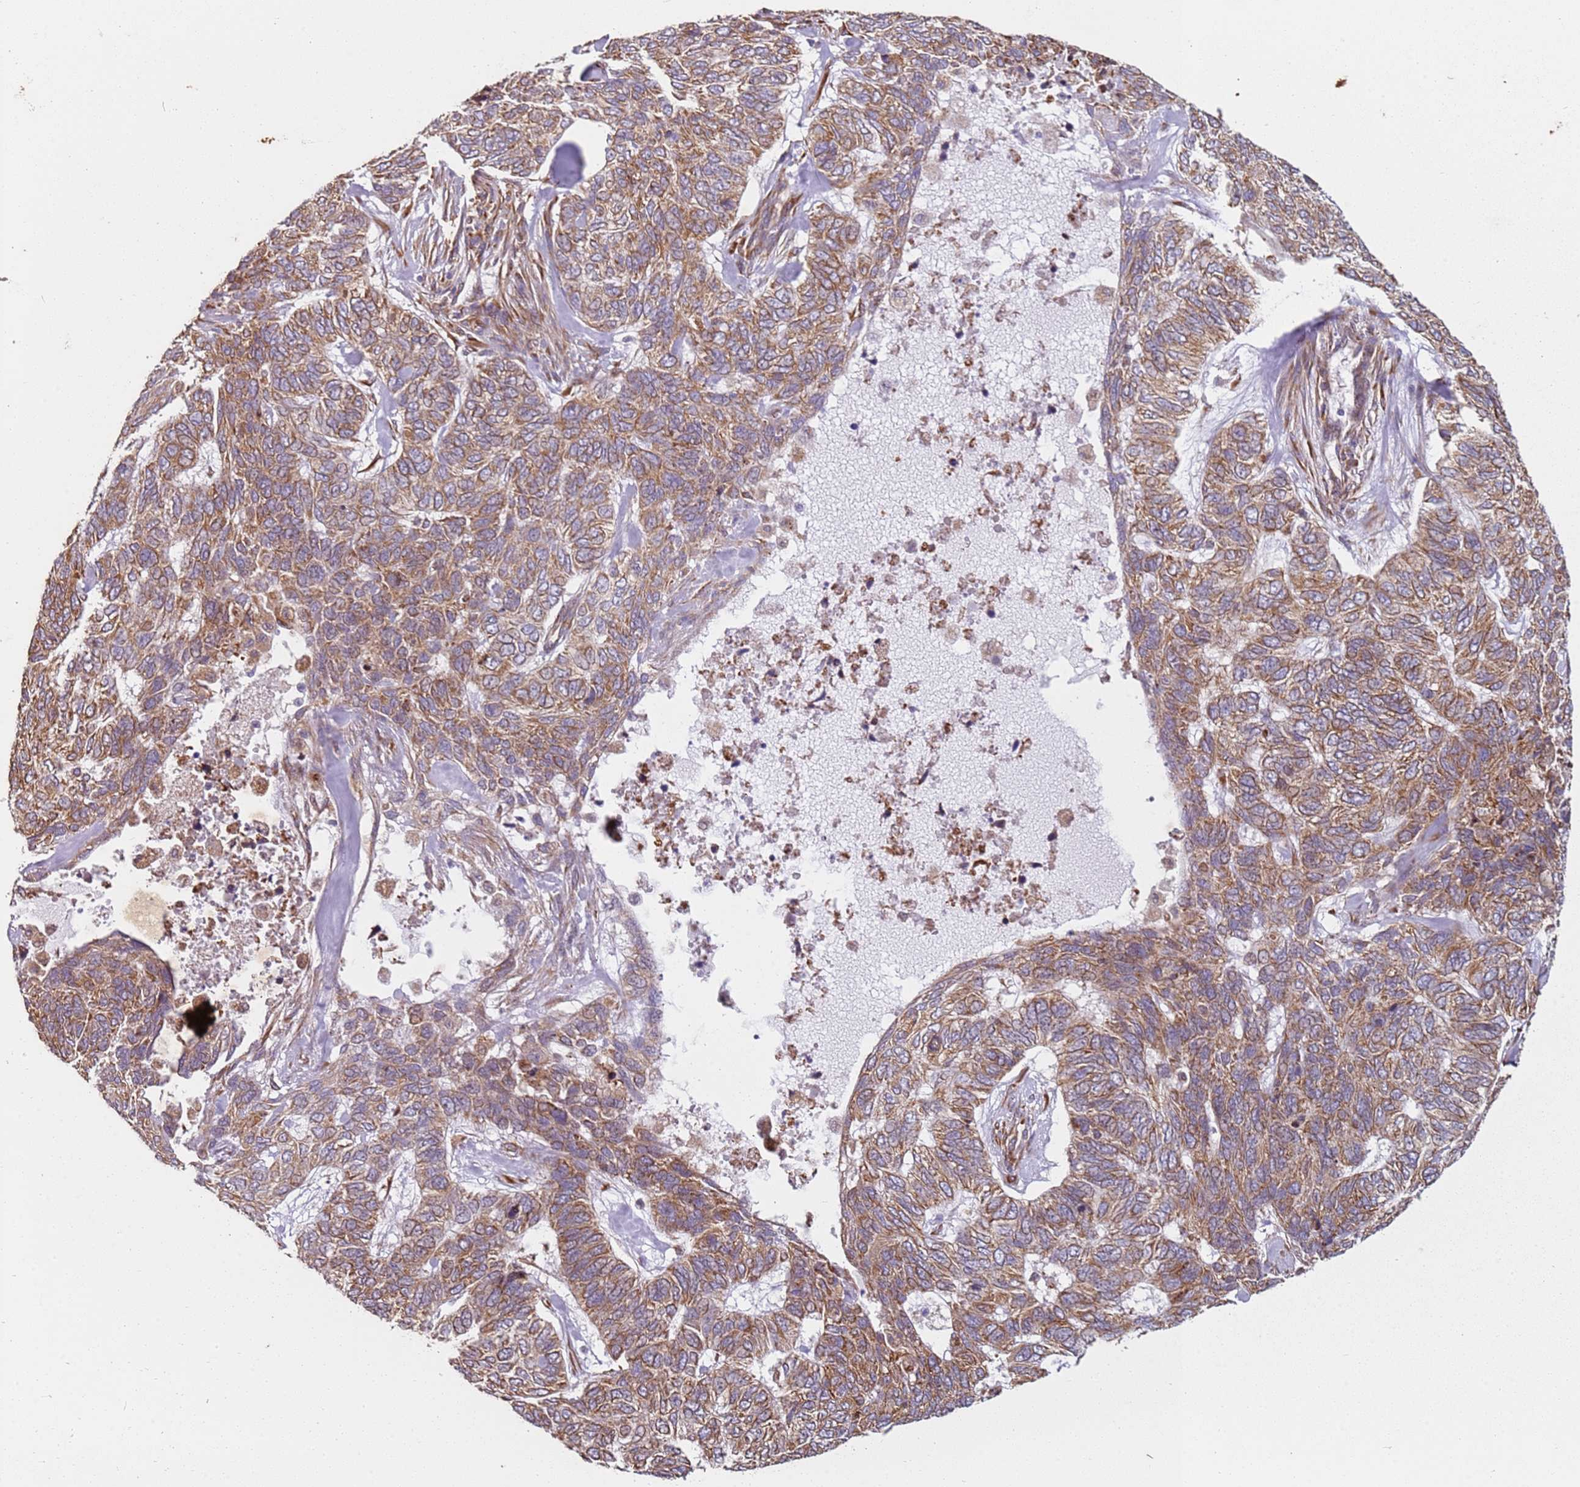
{"staining": {"intensity": "moderate", "quantity": ">75%", "location": "cytoplasmic/membranous"}, "tissue": "skin cancer", "cell_type": "Tumor cells", "image_type": "cancer", "snomed": [{"axis": "morphology", "description": "Basal cell carcinoma"}, {"axis": "topography", "description": "Skin"}], "caption": "Tumor cells show moderate cytoplasmic/membranous expression in about >75% of cells in skin basal cell carcinoma. (DAB (3,3'-diaminobenzidine) IHC with brightfield microscopy, high magnification).", "gene": "ARFRP1", "patient": {"sex": "female", "age": 65}}